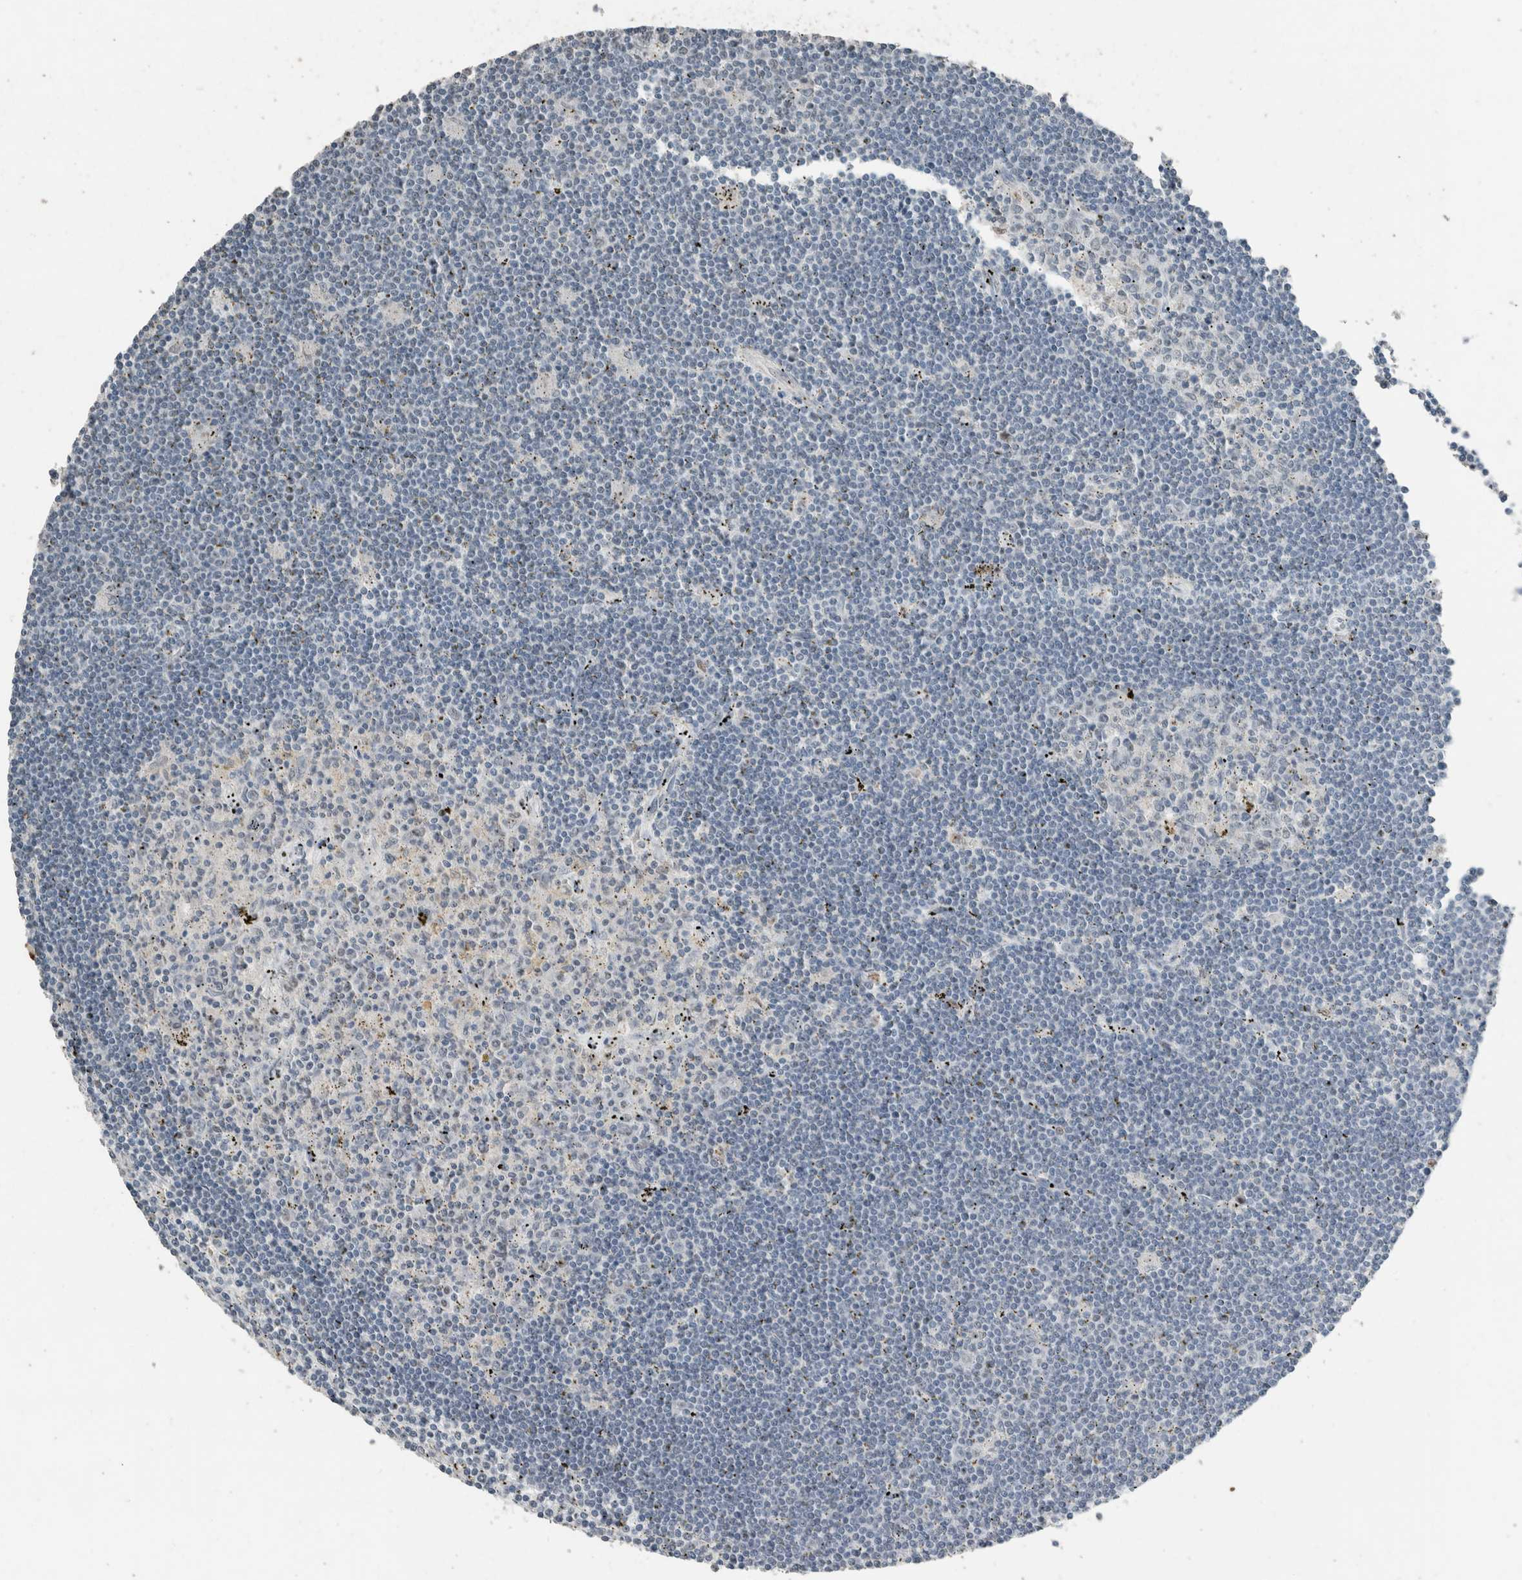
{"staining": {"intensity": "negative", "quantity": "none", "location": "none"}, "tissue": "lymphoma", "cell_type": "Tumor cells", "image_type": "cancer", "snomed": [{"axis": "morphology", "description": "Malignant lymphoma, non-Hodgkin's type, Low grade"}, {"axis": "topography", "description": "Spleen"}], "caption": "An immunohistochemistry (IHC) histopathology image of low-grade malignant lymphoma, non-Hodgkin's type is shown. There is no staining in tumor cells of low-grade malignant lymphoma, non-Hodgkin's type.", "gene": "ACVR2B", "patient": {"sex": "male", "age": 76}}